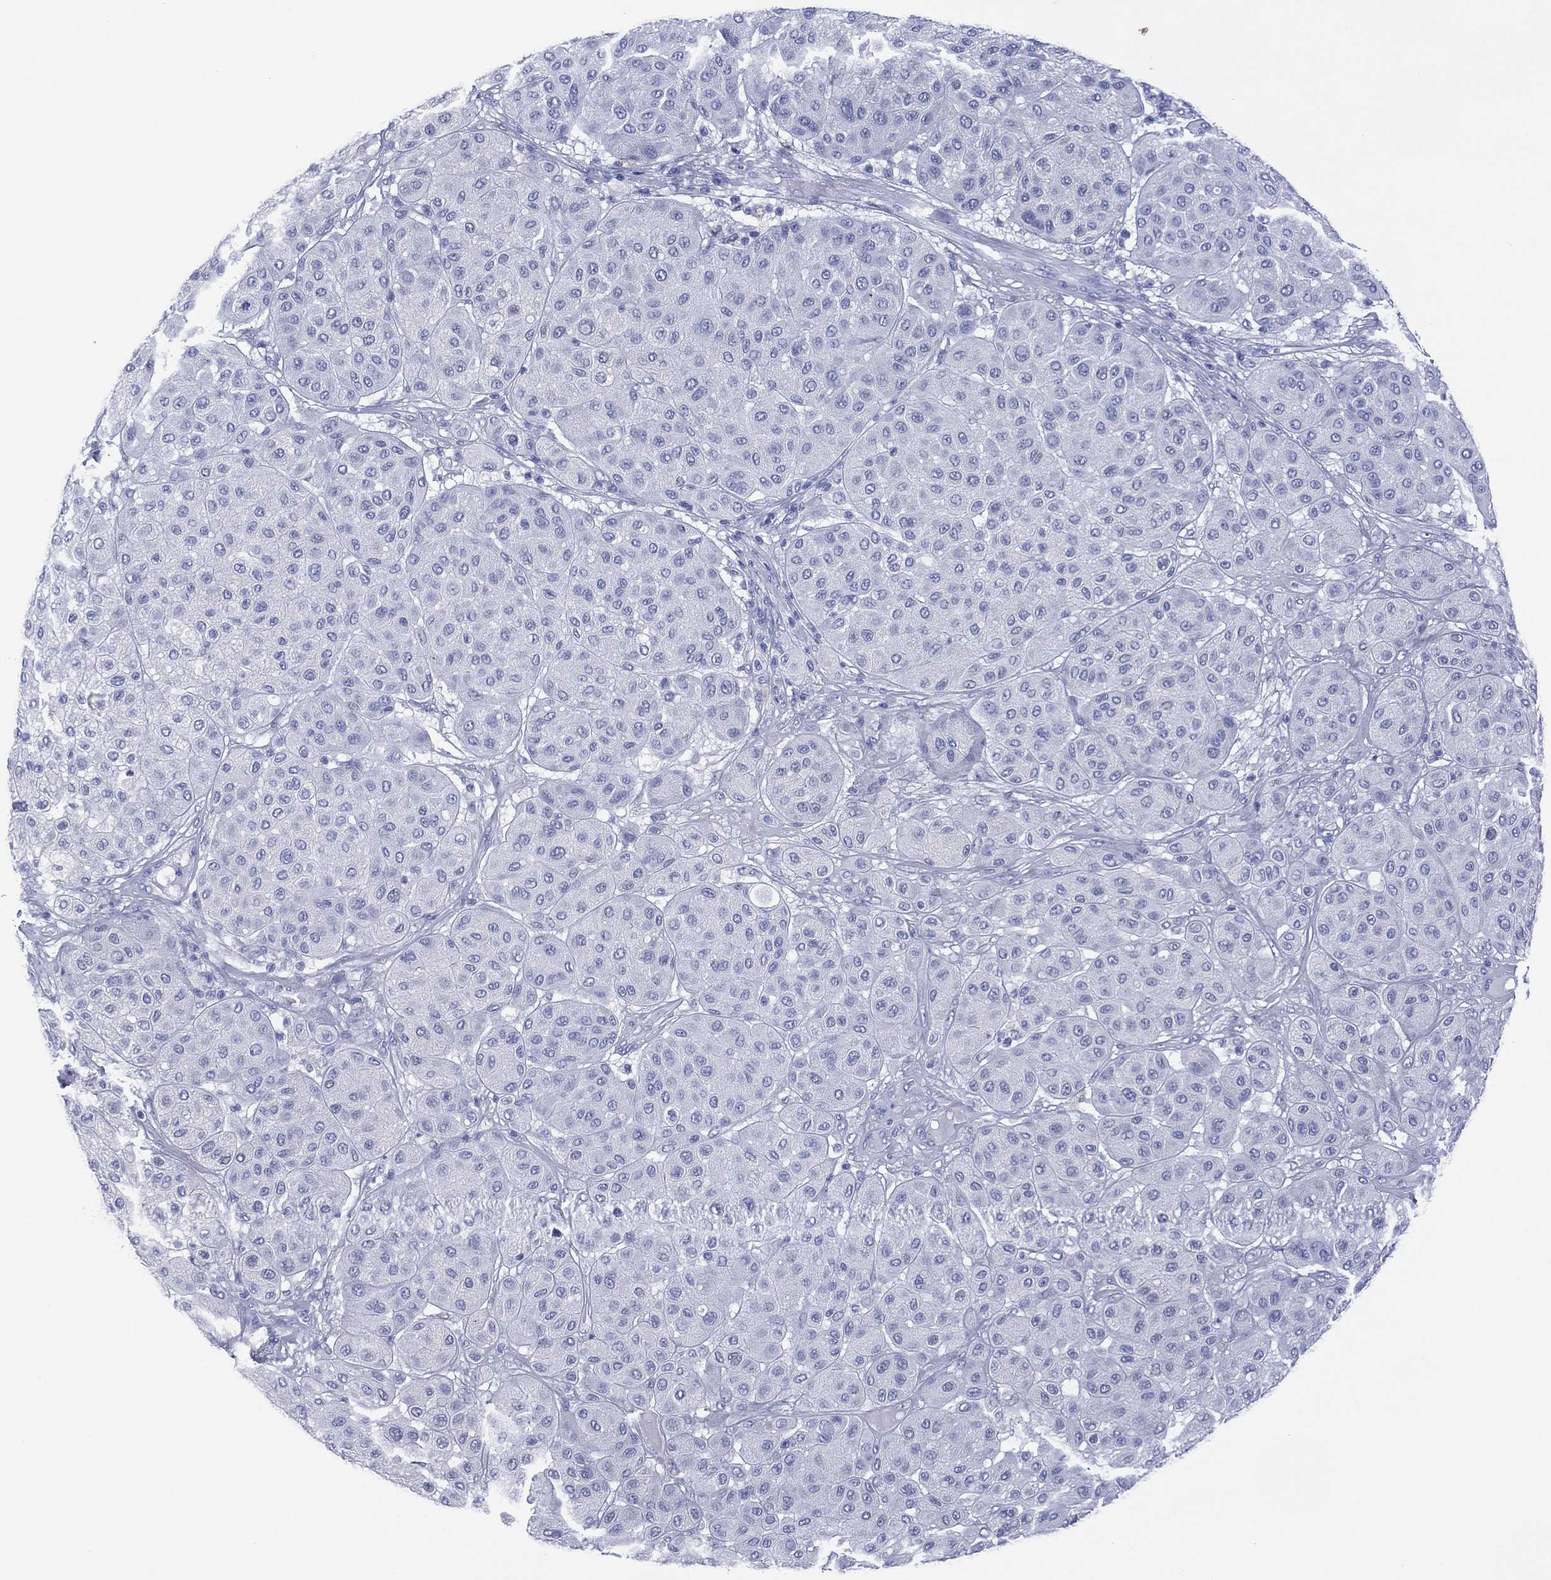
{"staining": {"intensity": "negative", "quantity": "none", "location": "none"}, "tissue": "melanoma", "cell_type": "Tumor cells", "image_type": "cancer", "snomed": [{"axis": "morphology", "description": "Malignant melanoma, Metastatic site"}, {"axis": "topography", "description": "Smooth muscle"}], "caption": "This is an immunohistochemistry (IHC) image of melanoma. There is no staining in tumor cells.", "gene": "DSG1", "patient": {"sex": "male", "age": 41}}